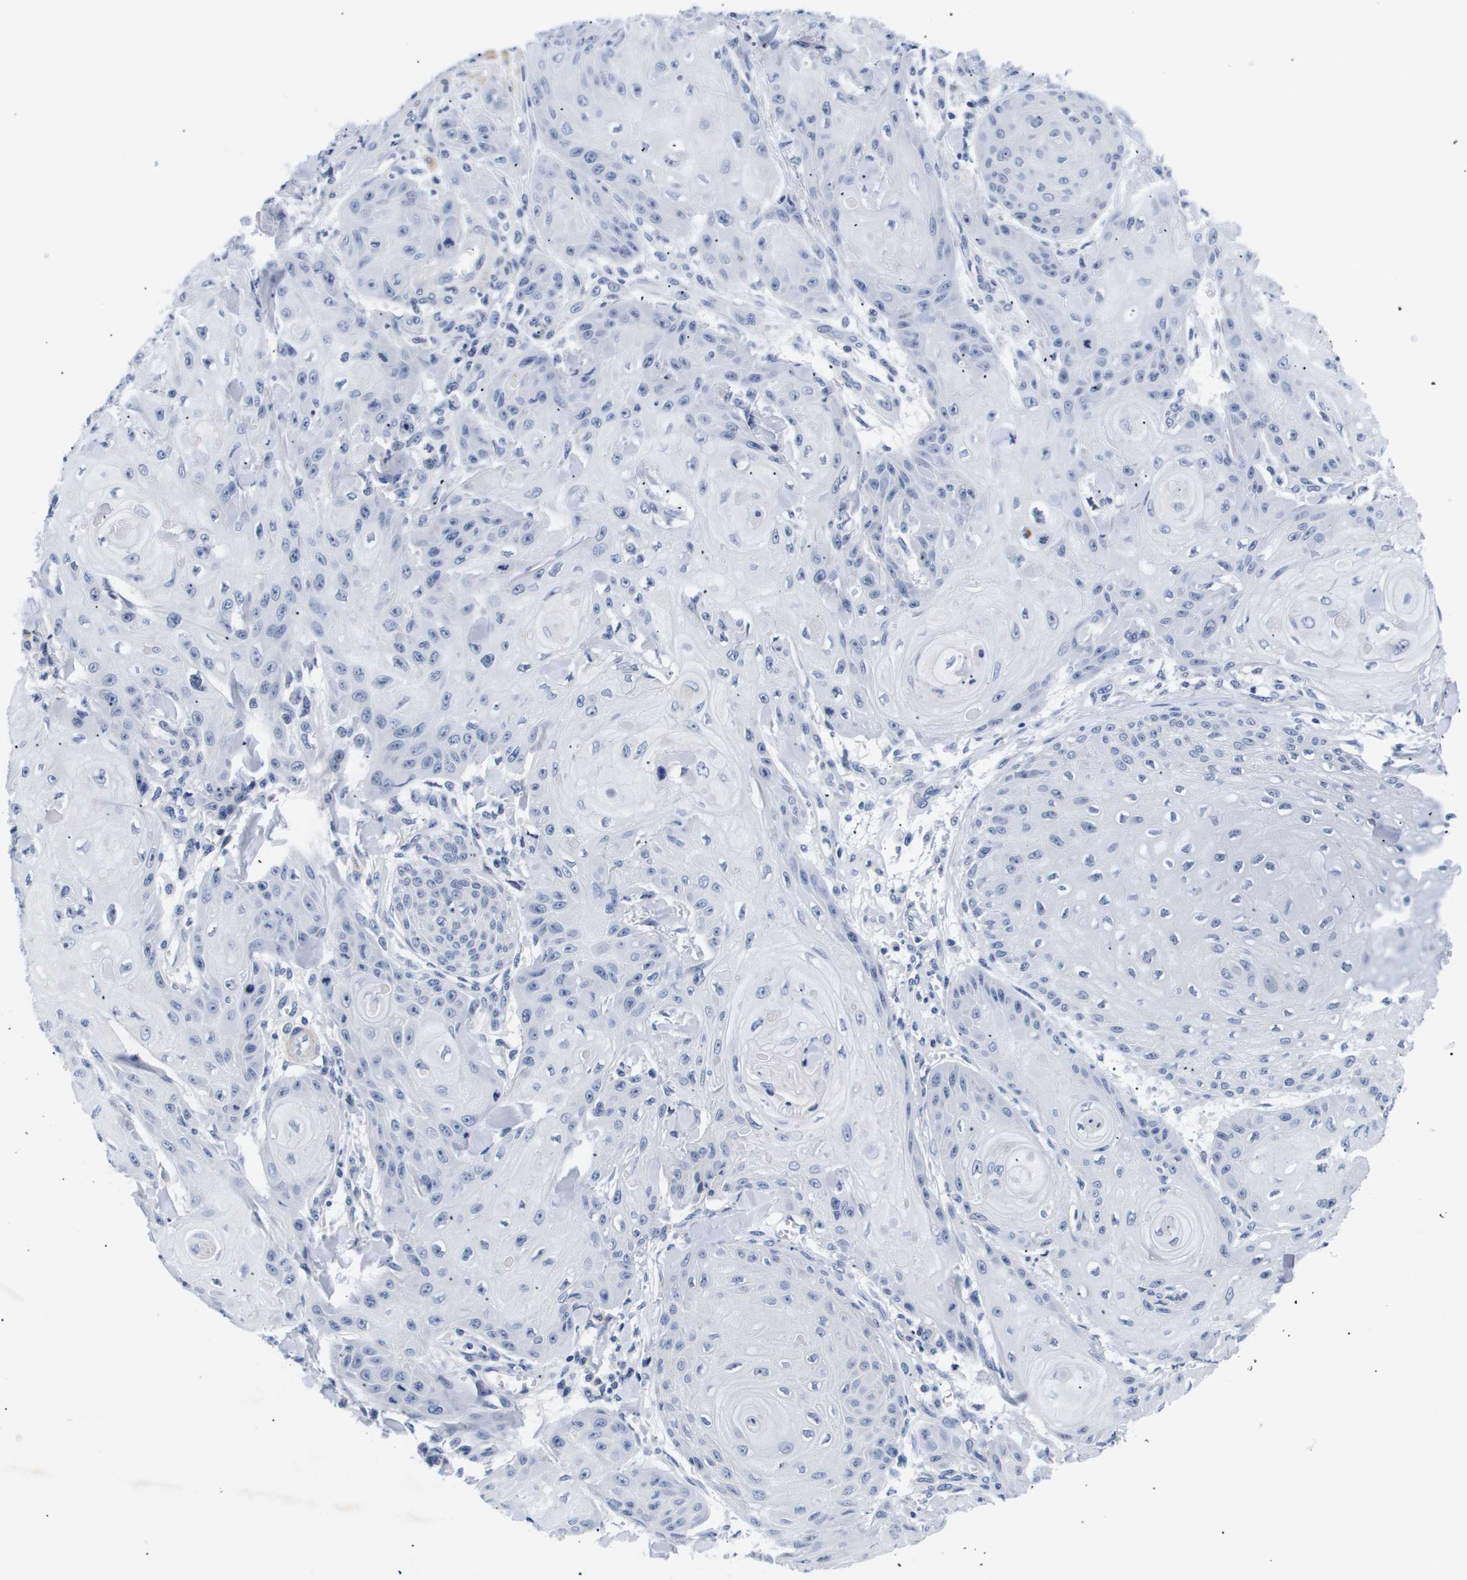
{"staining": {"intensity": "negative", "quantity": "none", "location": "none"}, "tissue": "skin cancer", "cell_type": "Tumor cells", "image_type": "cancer", "snomed": [{"axis": "morphology", "description": "Squamous cell carcinoma, NOS"}, {"axis": "topography", "description": "Skin"}], "caption": "Histopathology image shows no protein staining in tumor cells of squamous cell carcinoma (skin) tissue.", "gene": "SHD", "patient": {"sex": "male", "age": 74}}